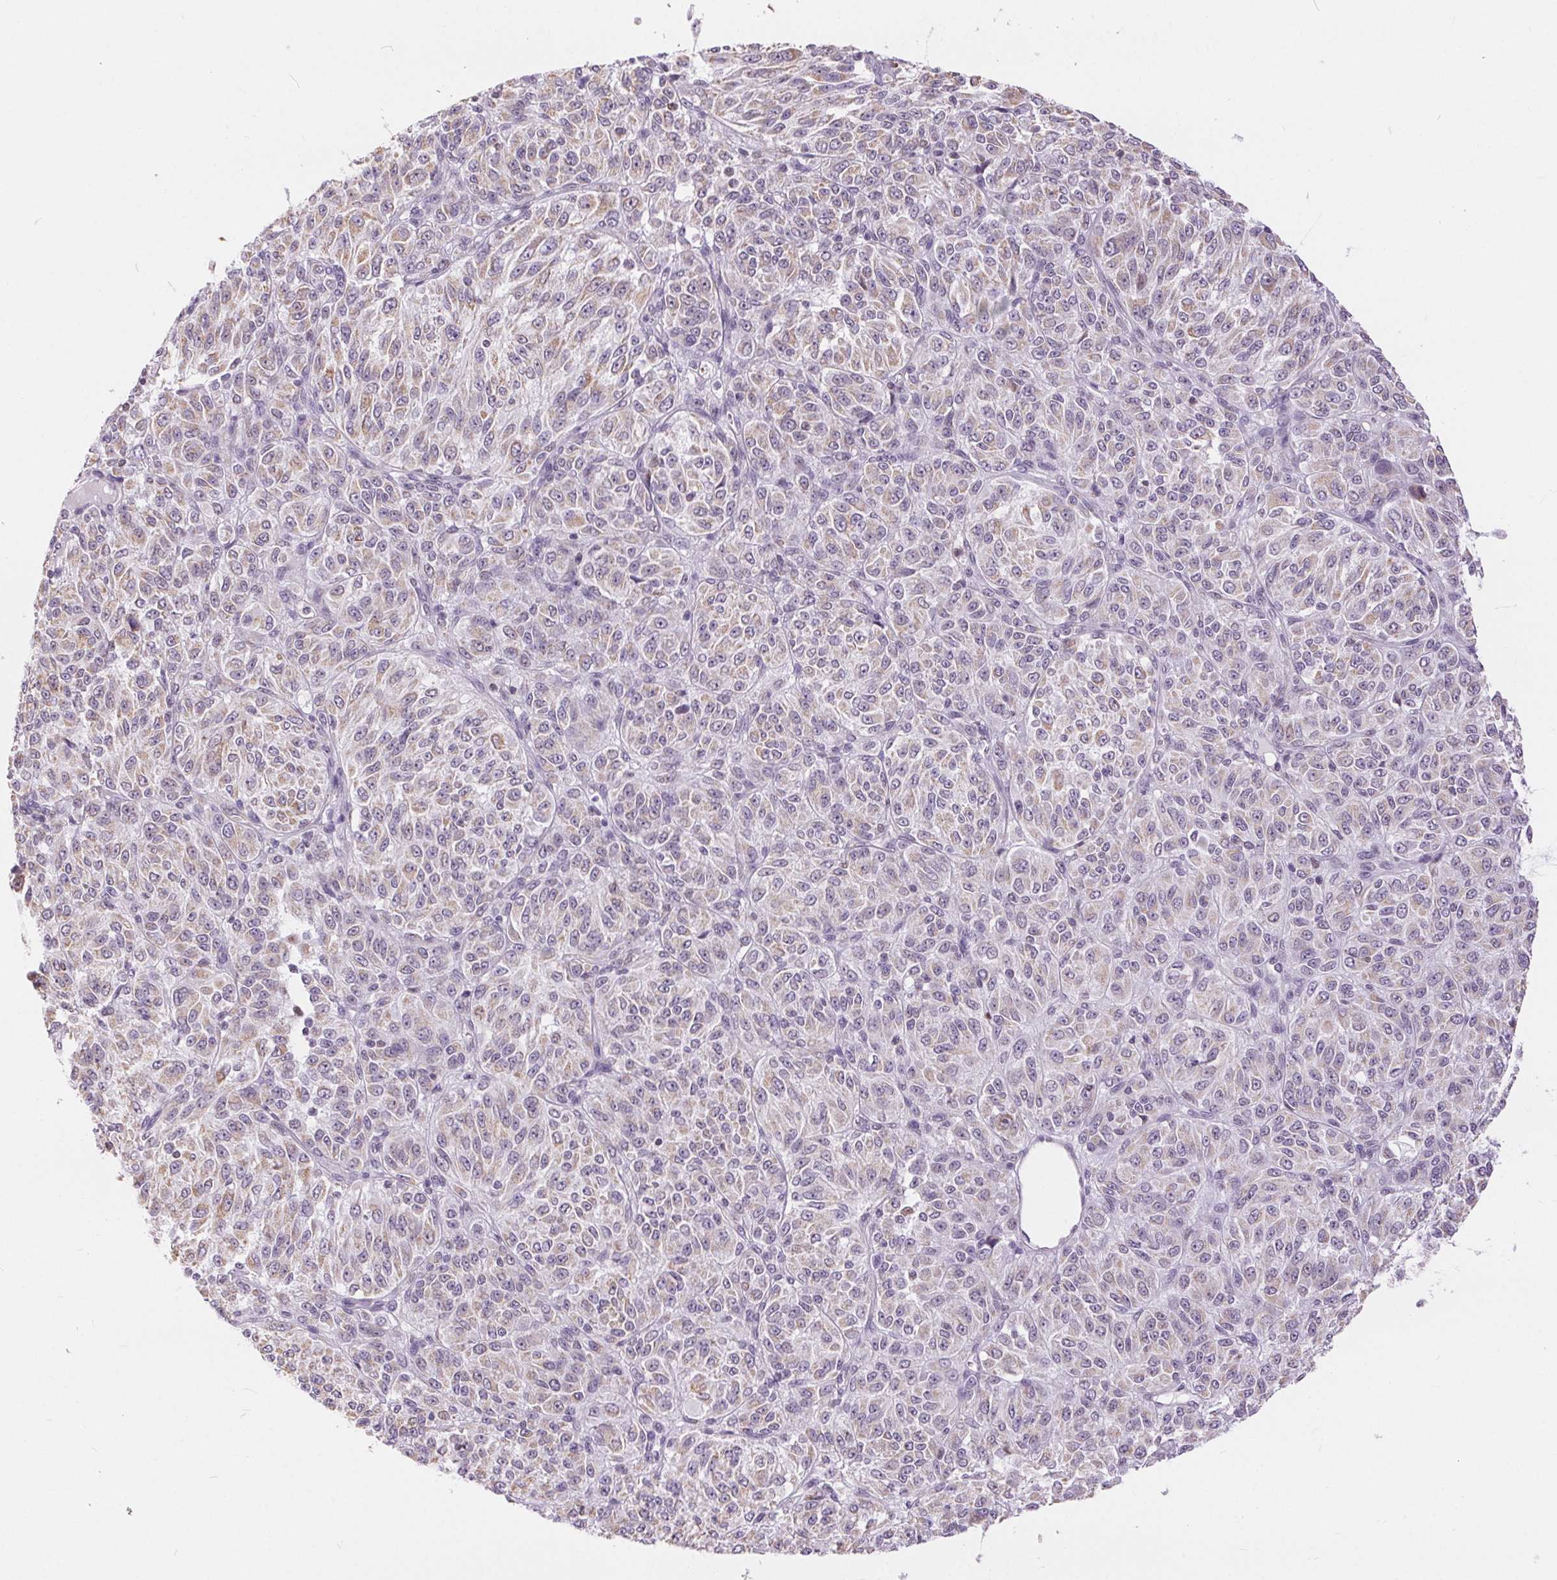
{"staining": {"intensity": "weak", "quantity": "<25%", "location": "cytoplasmic/membranous"}, "tissue": "melanoma", "cell_type": "Tumor cells", "image_type": "cancer", "snomed": [{"axis": "morphology", "description": "Malignant melanoma, Metastatic site"}, {"axis": "topography", "description": "Brain"}], "caption": "The photomicrograph demonstrates no staining of tumor cells in melanoma. (Brightfield microscopy of DAB IHC at high magnification).", "gene": "POU2F2", "patient": {"sex": "female", "age": 56}}